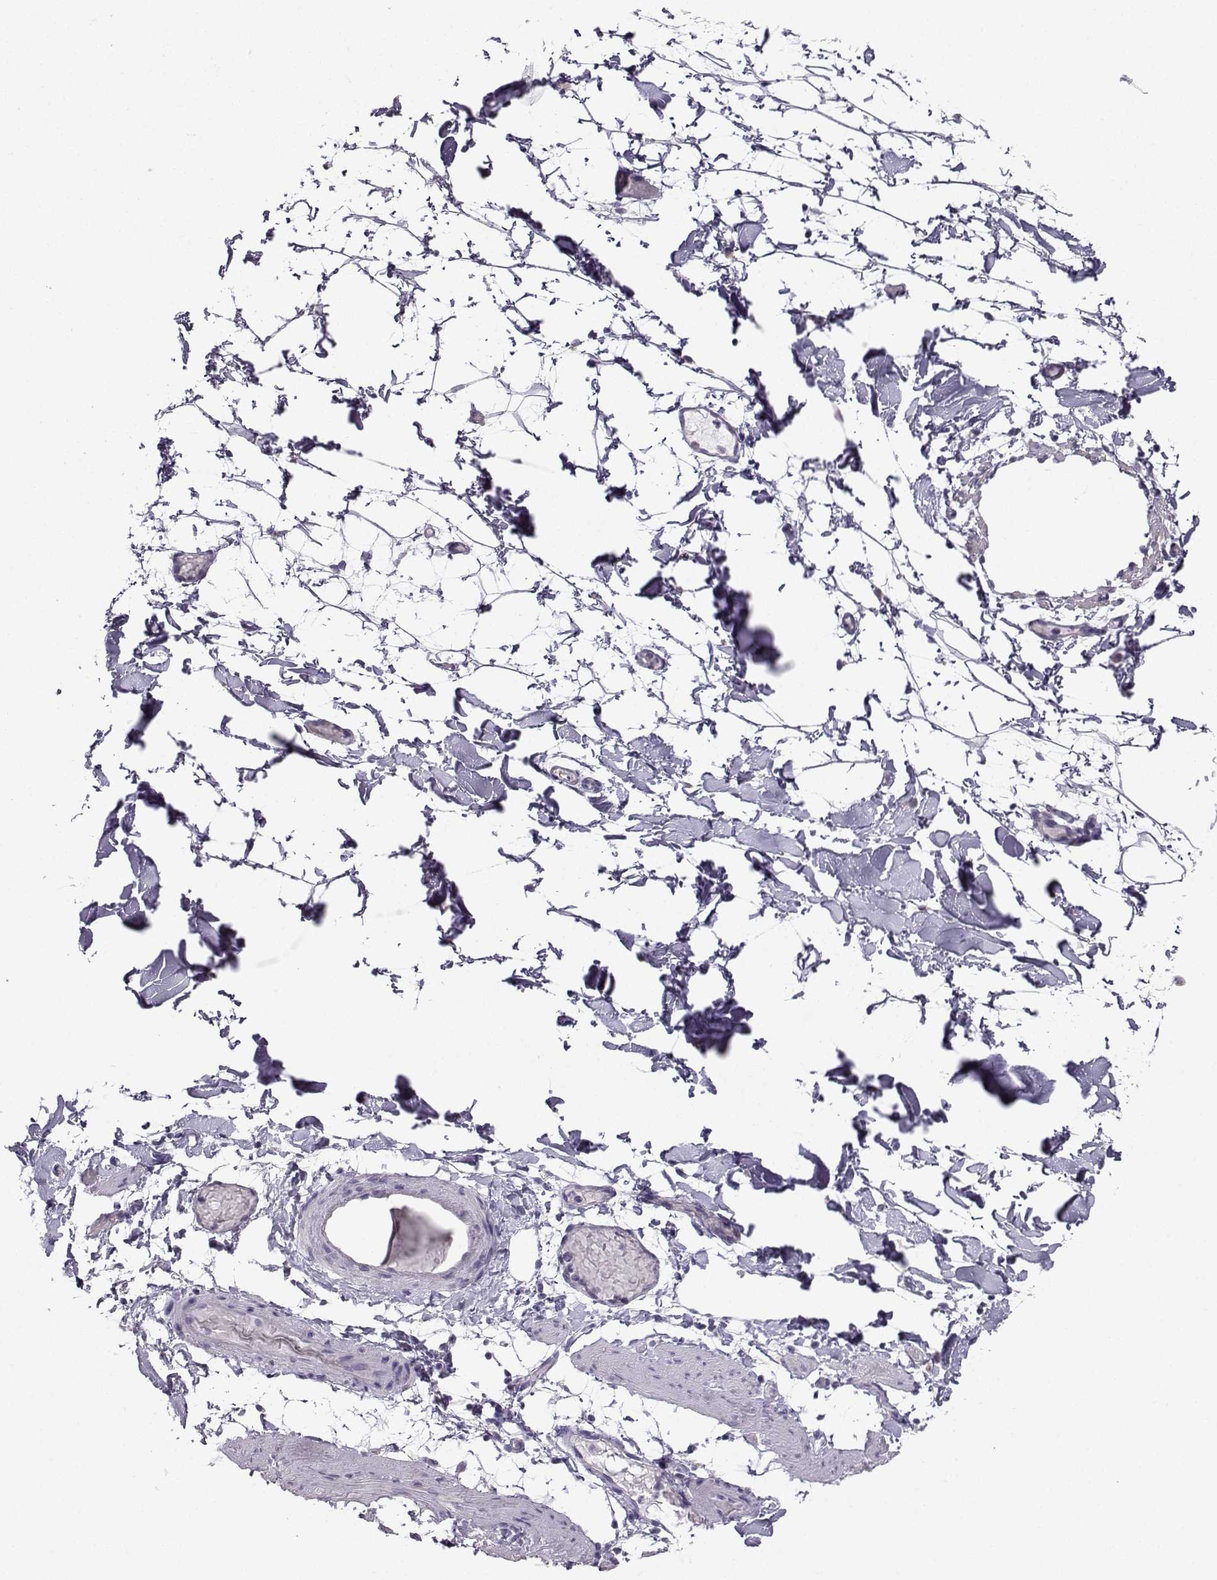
{"staining": {"intensity": "negative", "quantity": "none", "location": "none"}, "tissue": "adipose tissue", "cell_type": "Adipocytes", "image_type": "normal", "snomed": [{"axis": "morphology", "description": "Normal tissue, NOS"}, {"axis": "topography", "description": "Gallbladder"}, {"axis": "topography", "description": "Peripheral nerve tissue"}], "caption": "High power microscopy photomicrograph of an immunohistochemistry (IHC) micrograph of normal adipose tissue, revealing no significant positivity in adipocytes. The staining is performed using DAB brown chromogen with nuclei counter-stained in using hematoxylin.", "gene": "AVP", "patient": {"sex": "female", "age": 45}}